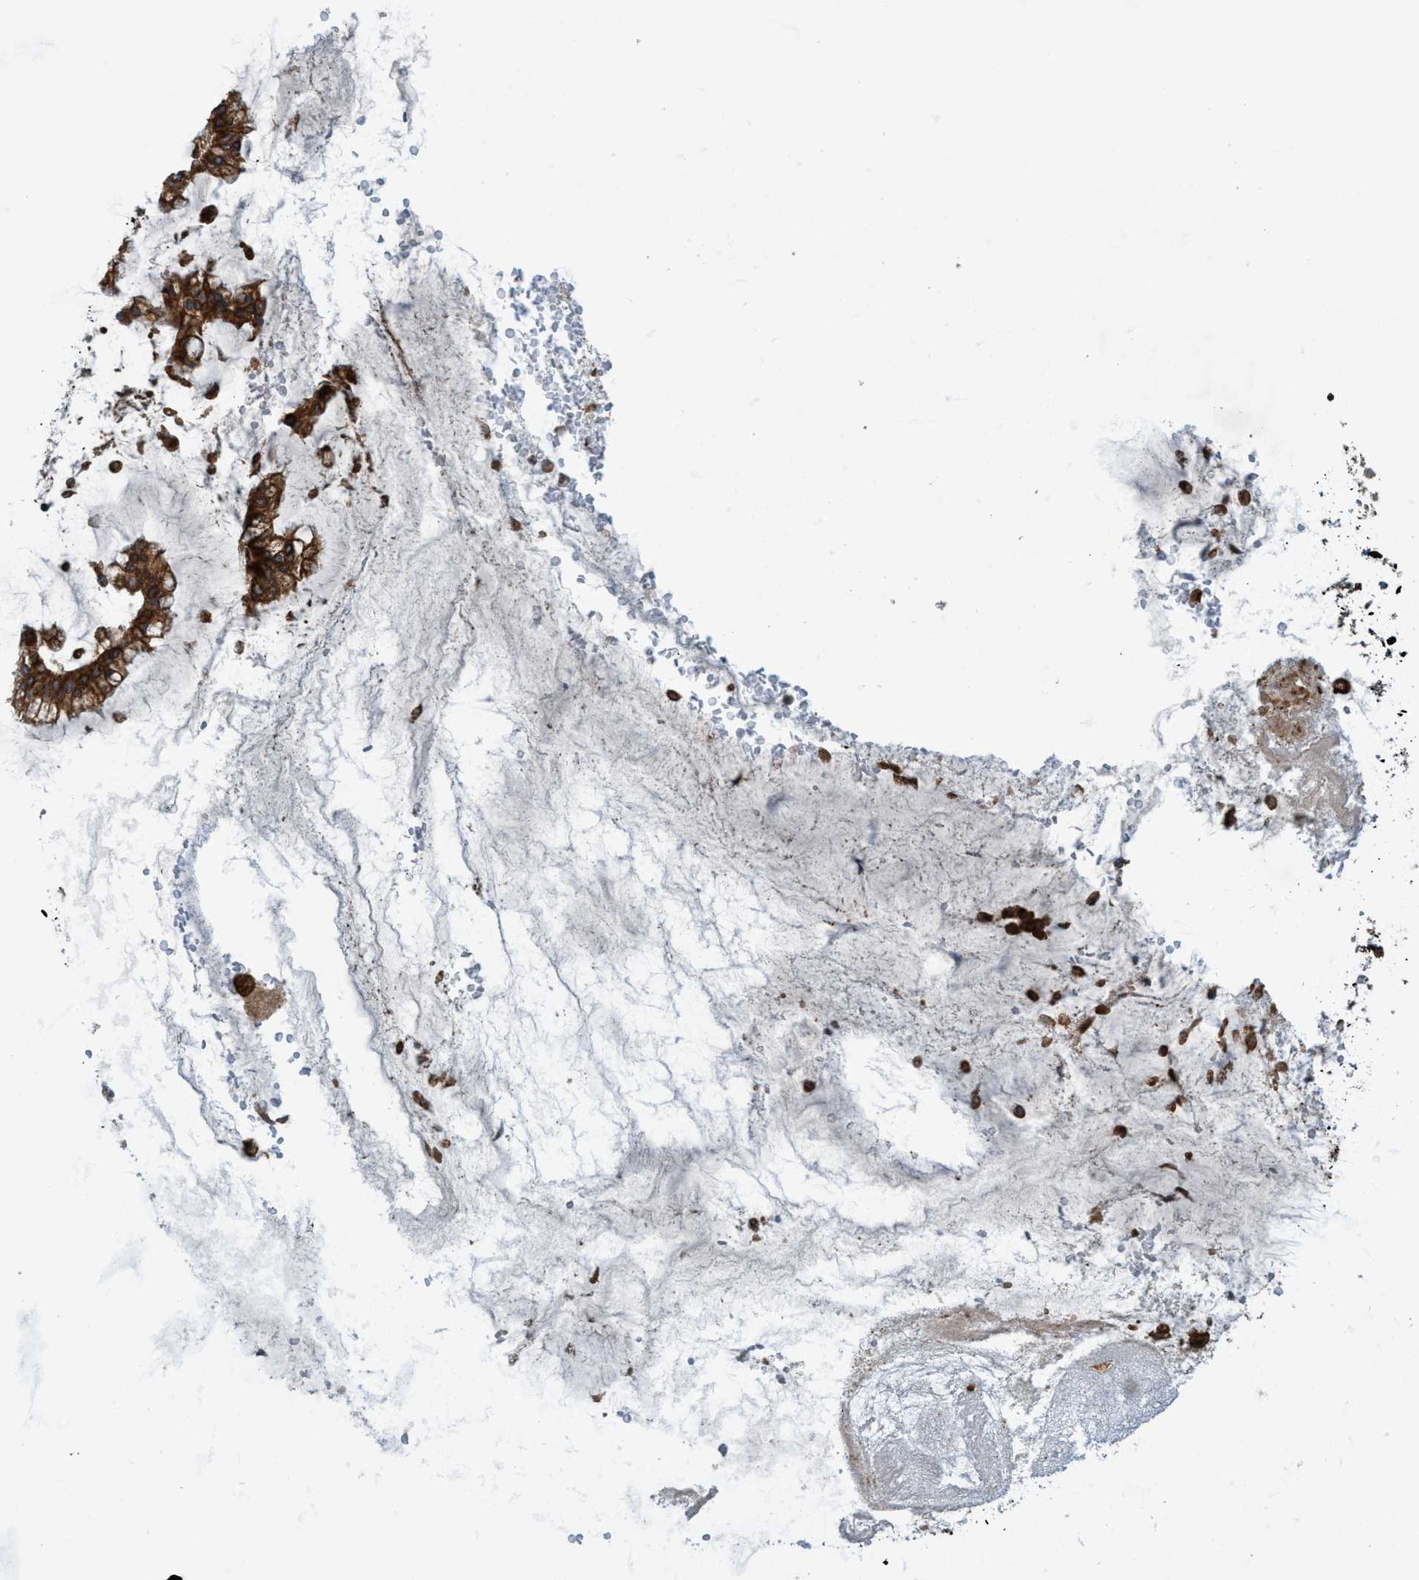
{"staining": {"intensity": "moderate", "quantity": ">75%", "location": "cytoplasmic/membranous"}, "tissue": "ovarian cancer", "cell_type": "Tumor cells", "image_type": "cancer", "snomed": [{"axis": "morphology", "description": "Cystadenocarcinoma, mucinous, NOS"}, {"axis": "topography", "description": "Ovary"}], "caption": "Mucinous cystadenocarcinoma (ovarian) stained for a protein demonstrates moderate cytoplasmic/membranous positivity in tumor cells.", "gene": "SLC16A3", "patient": {"sex": "female", "age": 73}}